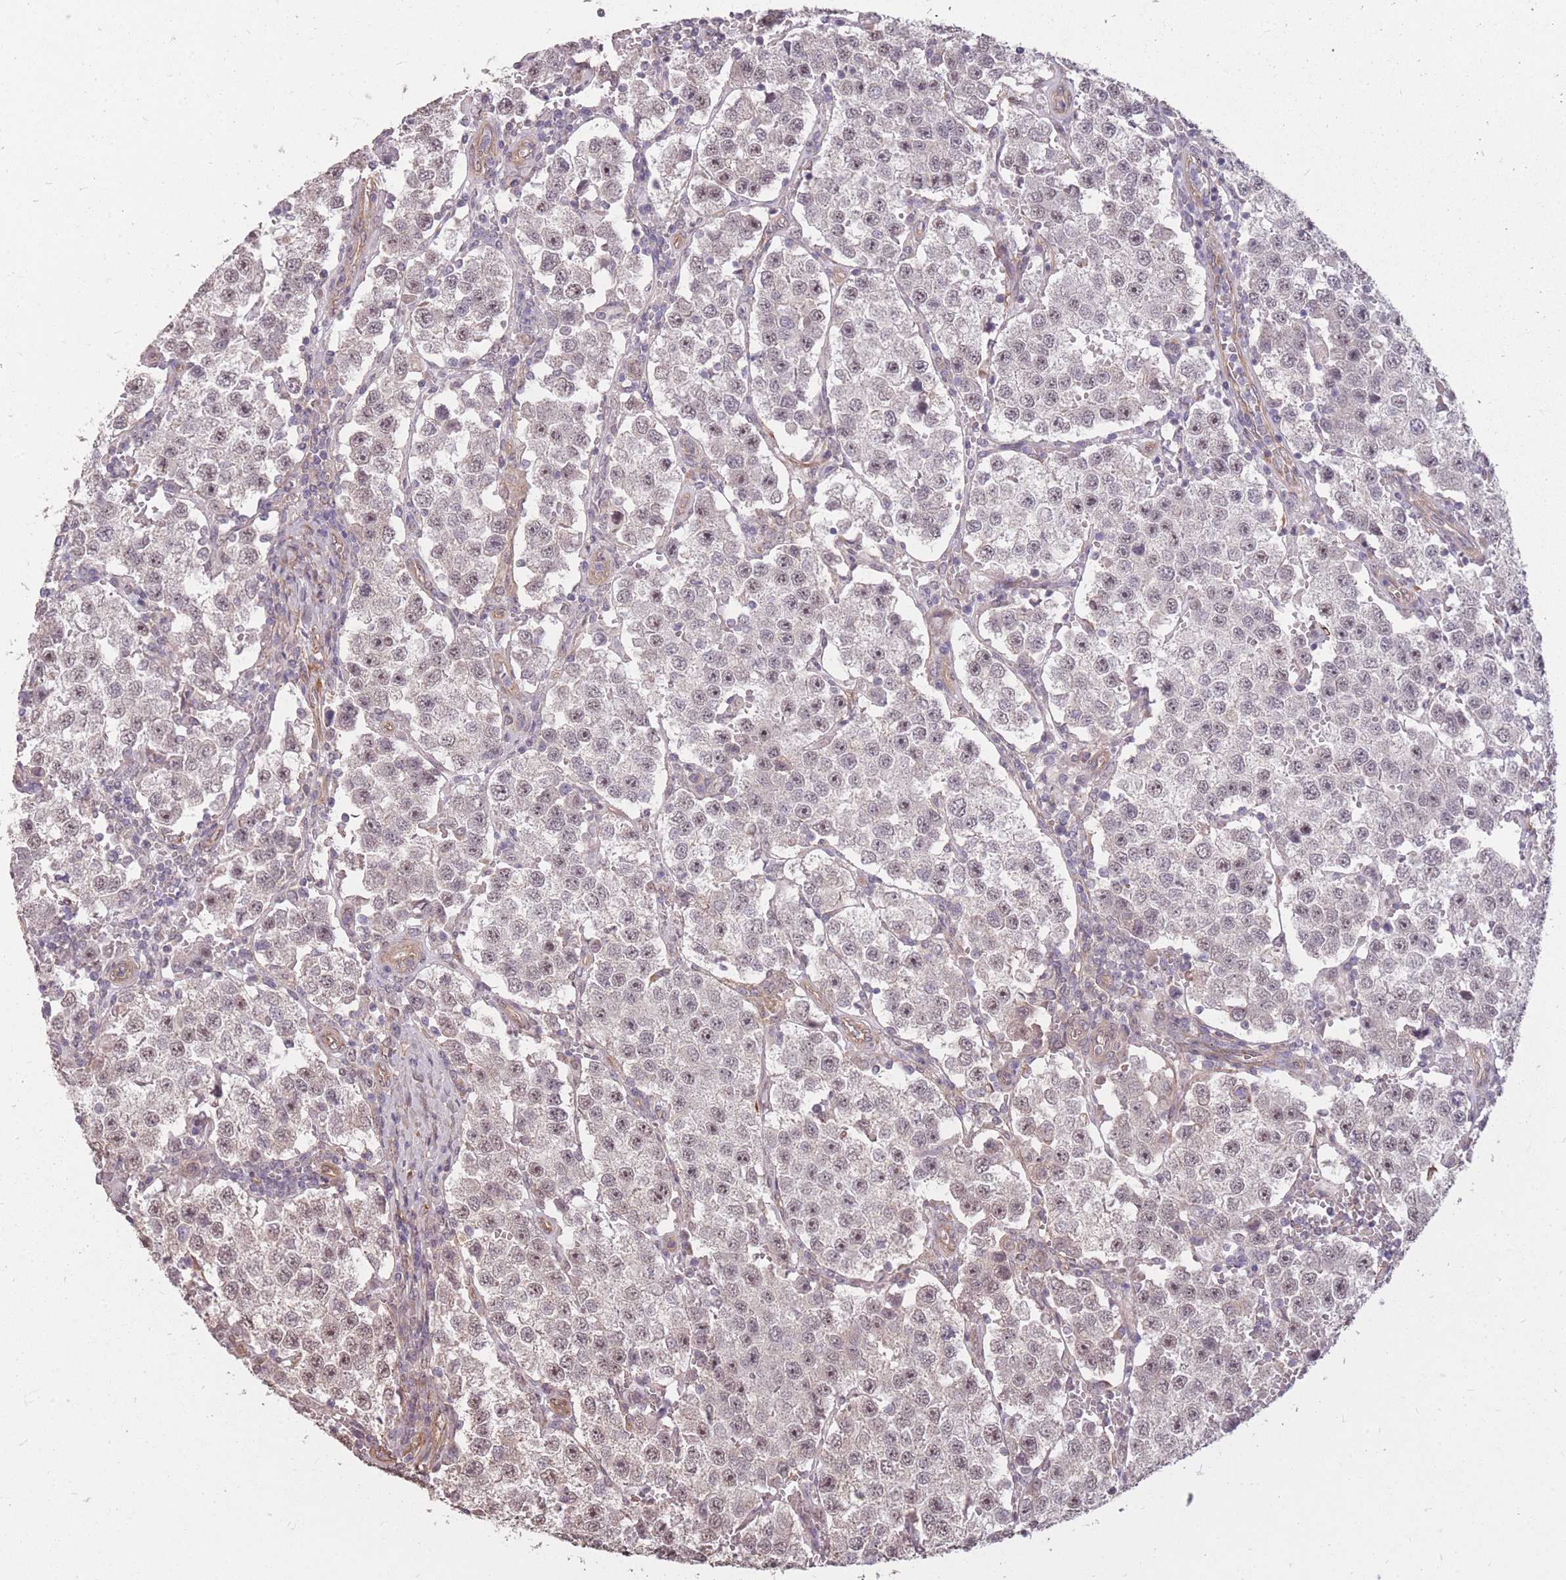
{"staining": {"intensity": "weak", "quantity": "25%-75%", "location": "nuclear"}, "tissue": "testis cancer", "cell_type": "Tumor cells", "image_type": "cancer", "snomed": [{"axis": "morphology", "description": "Seminoma, NOS"}, {"axis": "topography", "description": "Testis"}], "caption": "This is an image of immunohistochemistry (IHC) staining of seminoma (testis), which shows weak staining in the nuclear of tumor cells.", "gene": "DYNC1LI2", "patient": {"sex": "male", "age": 37}}